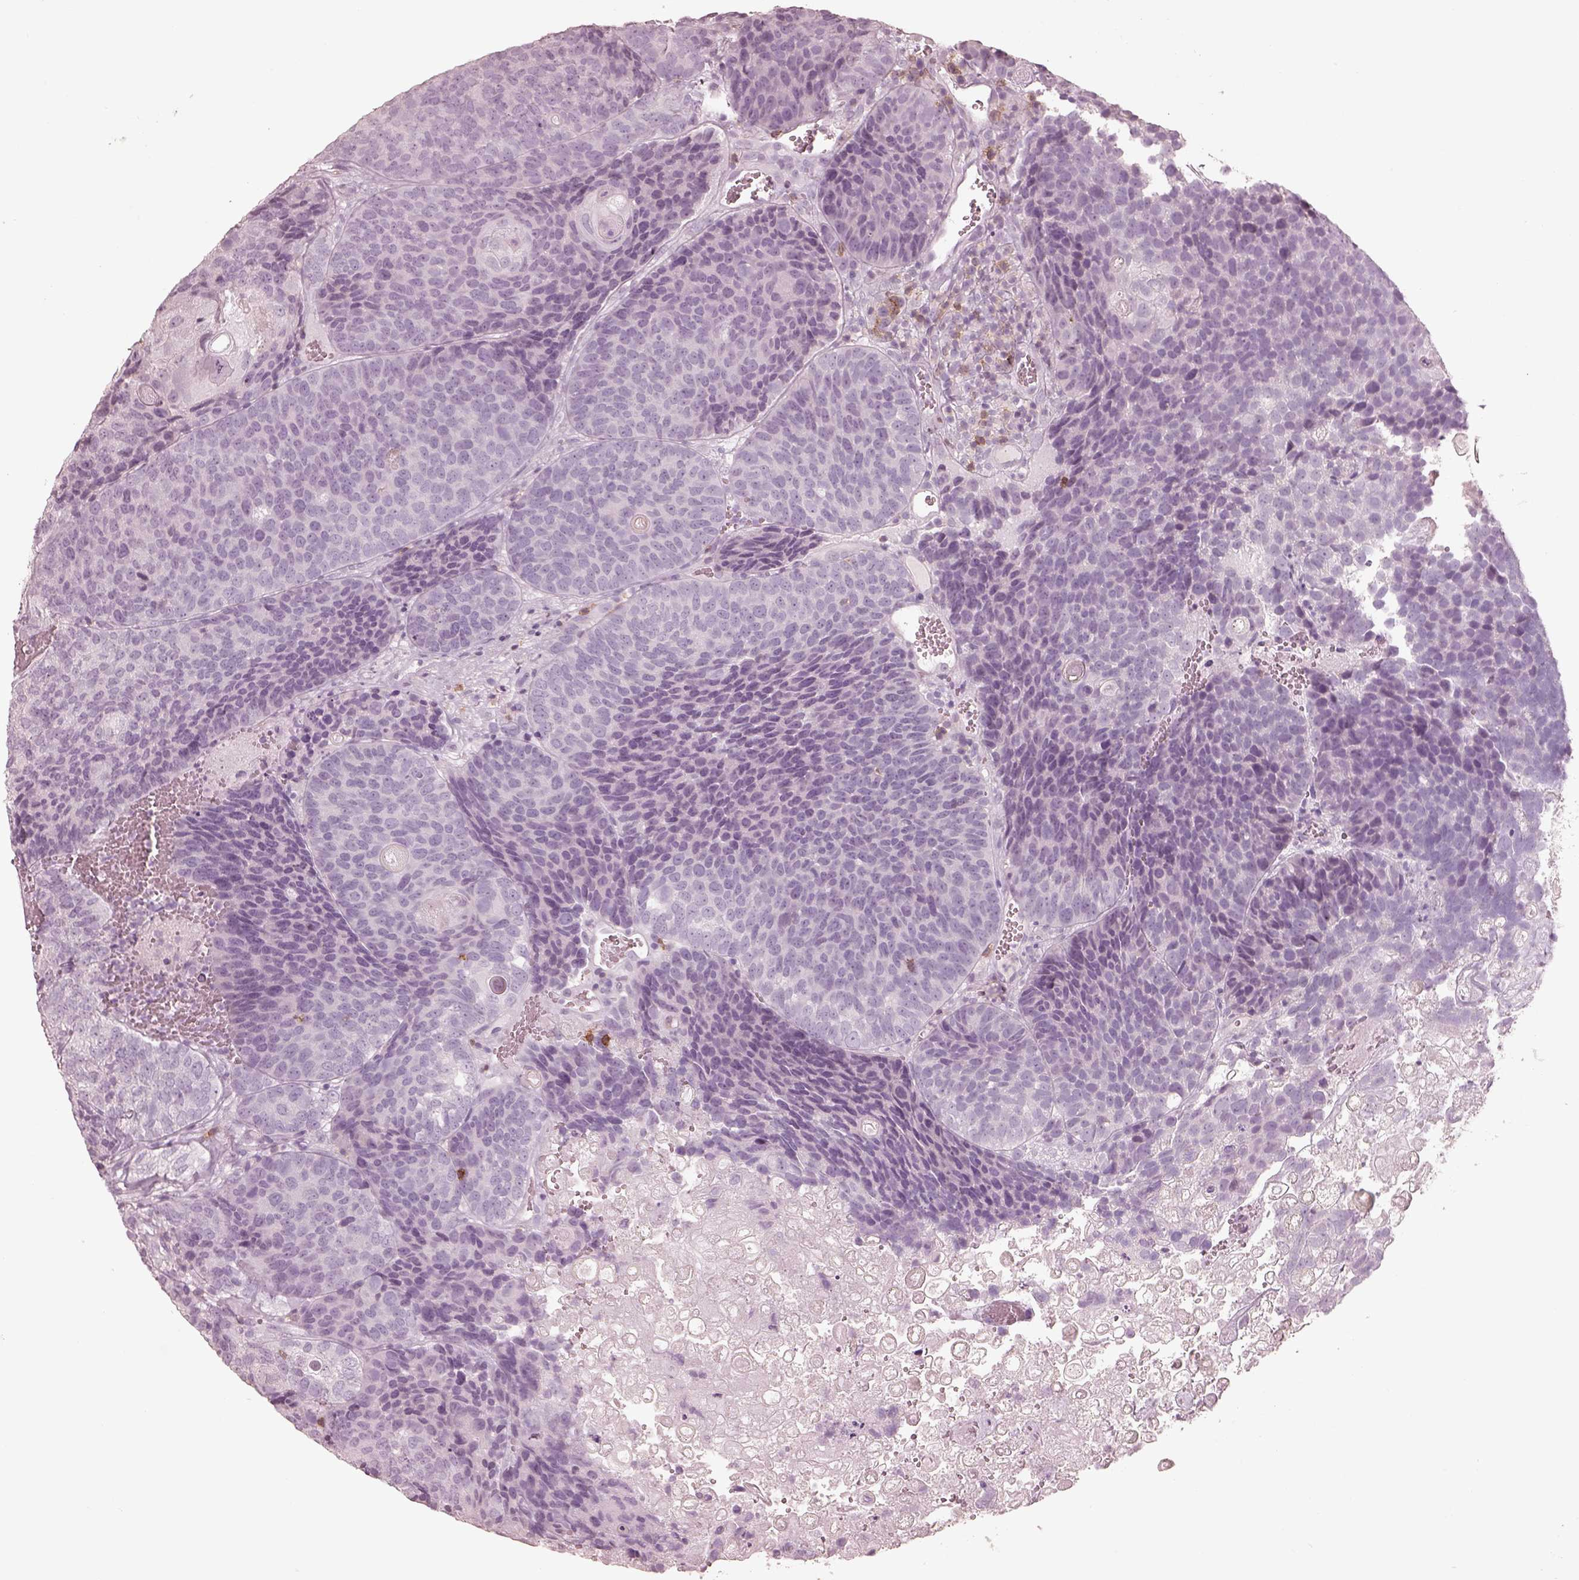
{"staining": {"intensity": "negative", "quantity": "none", "location": "none"}, "tissue": "urothelial cancer", "cell_type": "Tumor cells", "image_type": "cancer", "snomed": [{"axis": "morphology", "description": "Urothelial carcinoma, Low grade"}, {"axis": "topography", "description": "Urinary bladder"}], "caption": "The IHC micrograph has no significant expression in tumor cells of urothelial cancer tissue.", "gene": "PDCD1", "patient": {"sex": "female", "age": 62}}